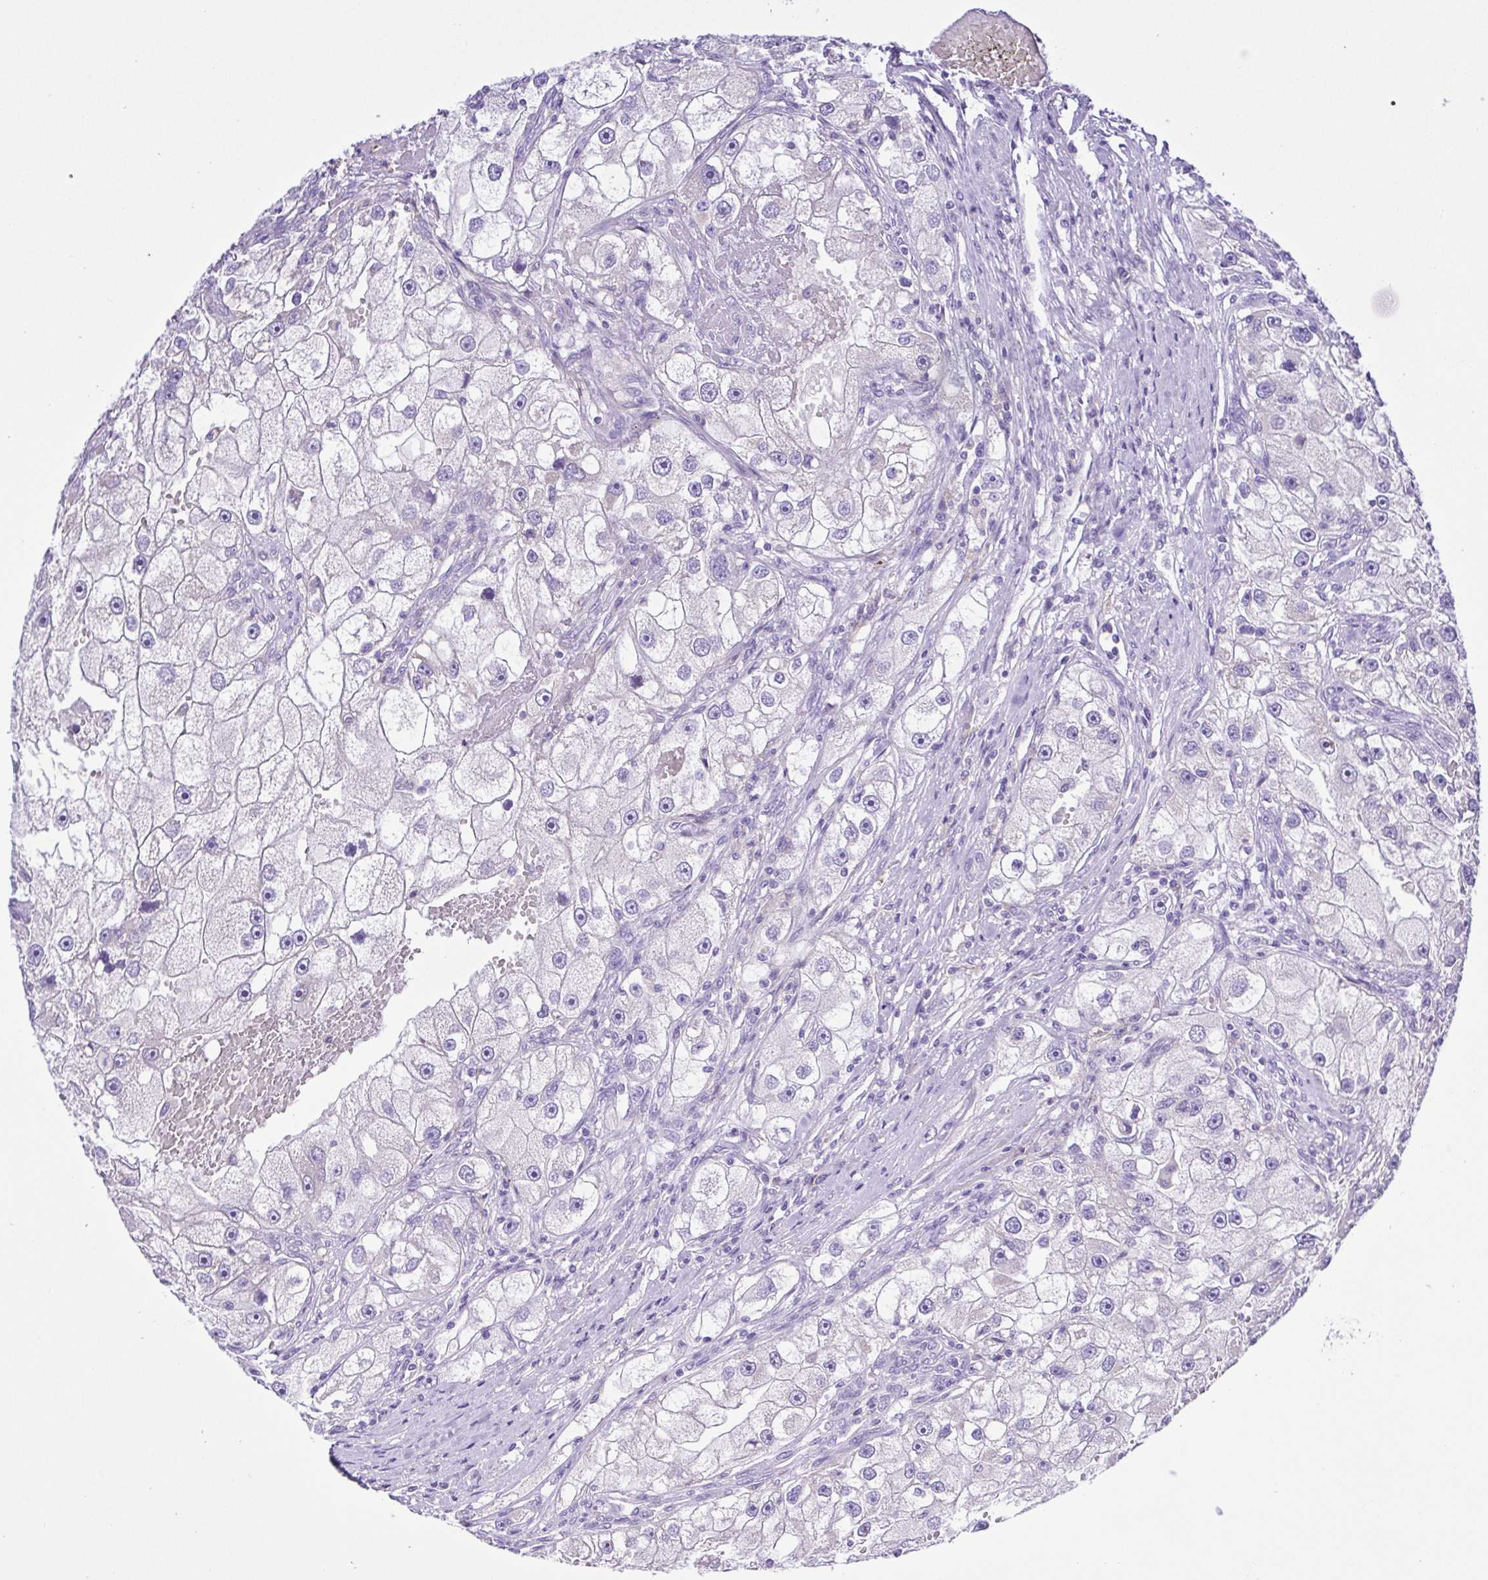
{"staining": {"intensity": "negative", "quantity": "none", "location": "none"}, "tissue": "renal cancer", "cell_type": "Tumor cells", "image_type": "cancer", "snomed": [{"axis": "morphology", "description": "Adenocarcinoma, NOS"}, {"axis": "topography", "description": "Kidney"}], "caption": "Tumor cells are negative for protein expression in human adenocarcinoma (renal). The staining is performed using DAB brown chromogen with nuclei counter-stained in using hematoxylin.", "gene": "CD72", "patient": {"sex": "male", "age": 63}}